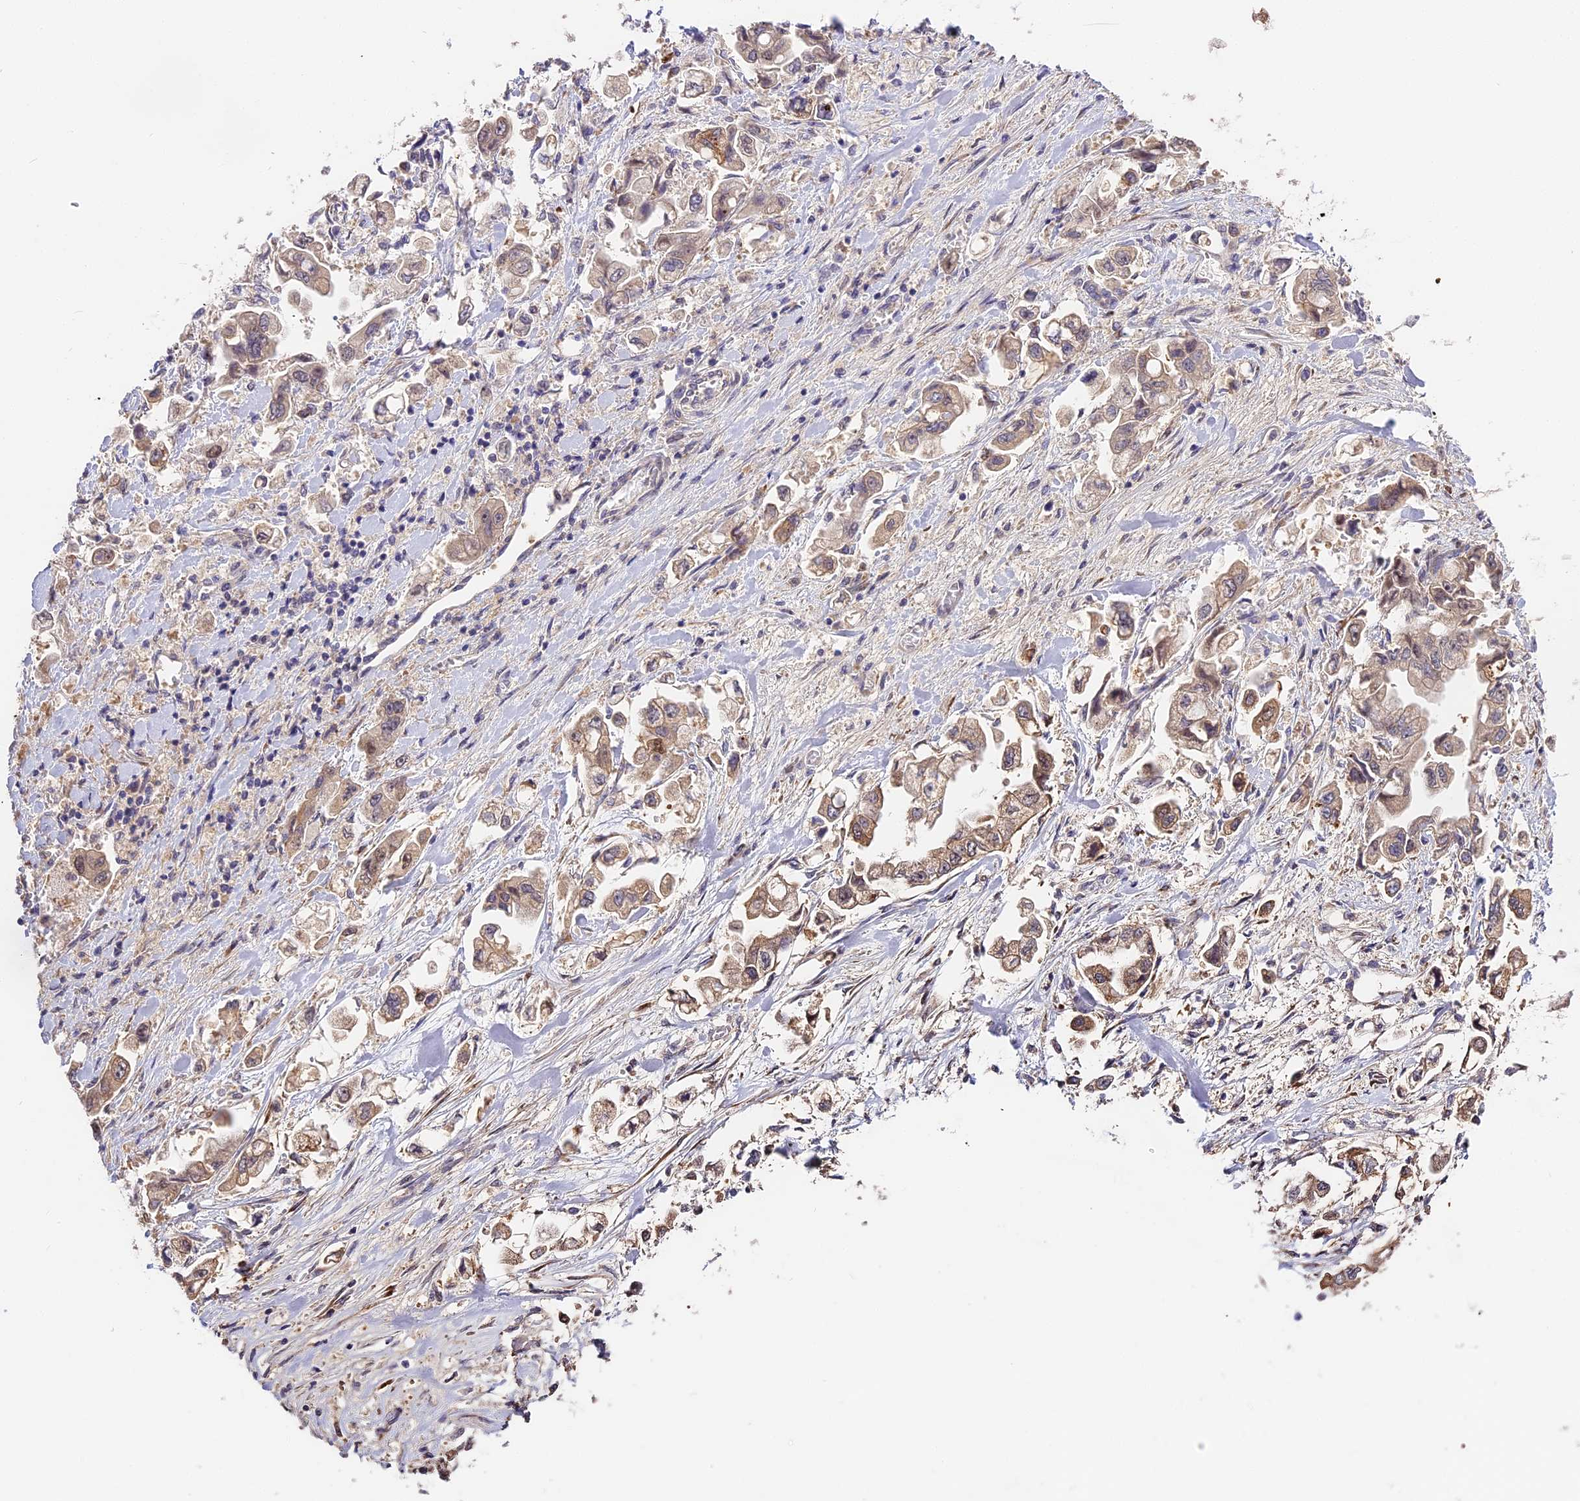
{"staining": {"intensity": "weak", "quantity": ">75%", "location": "cytoplasmic/membranous"}, "tissue": "stomach cancer", "cell_type": "Tumor cells", "image_type": "cancer", "snomed": [{"axis": "morphology", "description": "Adenocarcinoma, NOS"}, {"axis": "topography", "description": "Stomach"}], "caption": "Adenocarcinoma (stomach) stained for a protein (brown) displays weak cytoplasmic/membranous positive positivity in about >75% of tumor cells.", "gene": "BSCL2", "patient": {"sex": "male", "age": 62}}